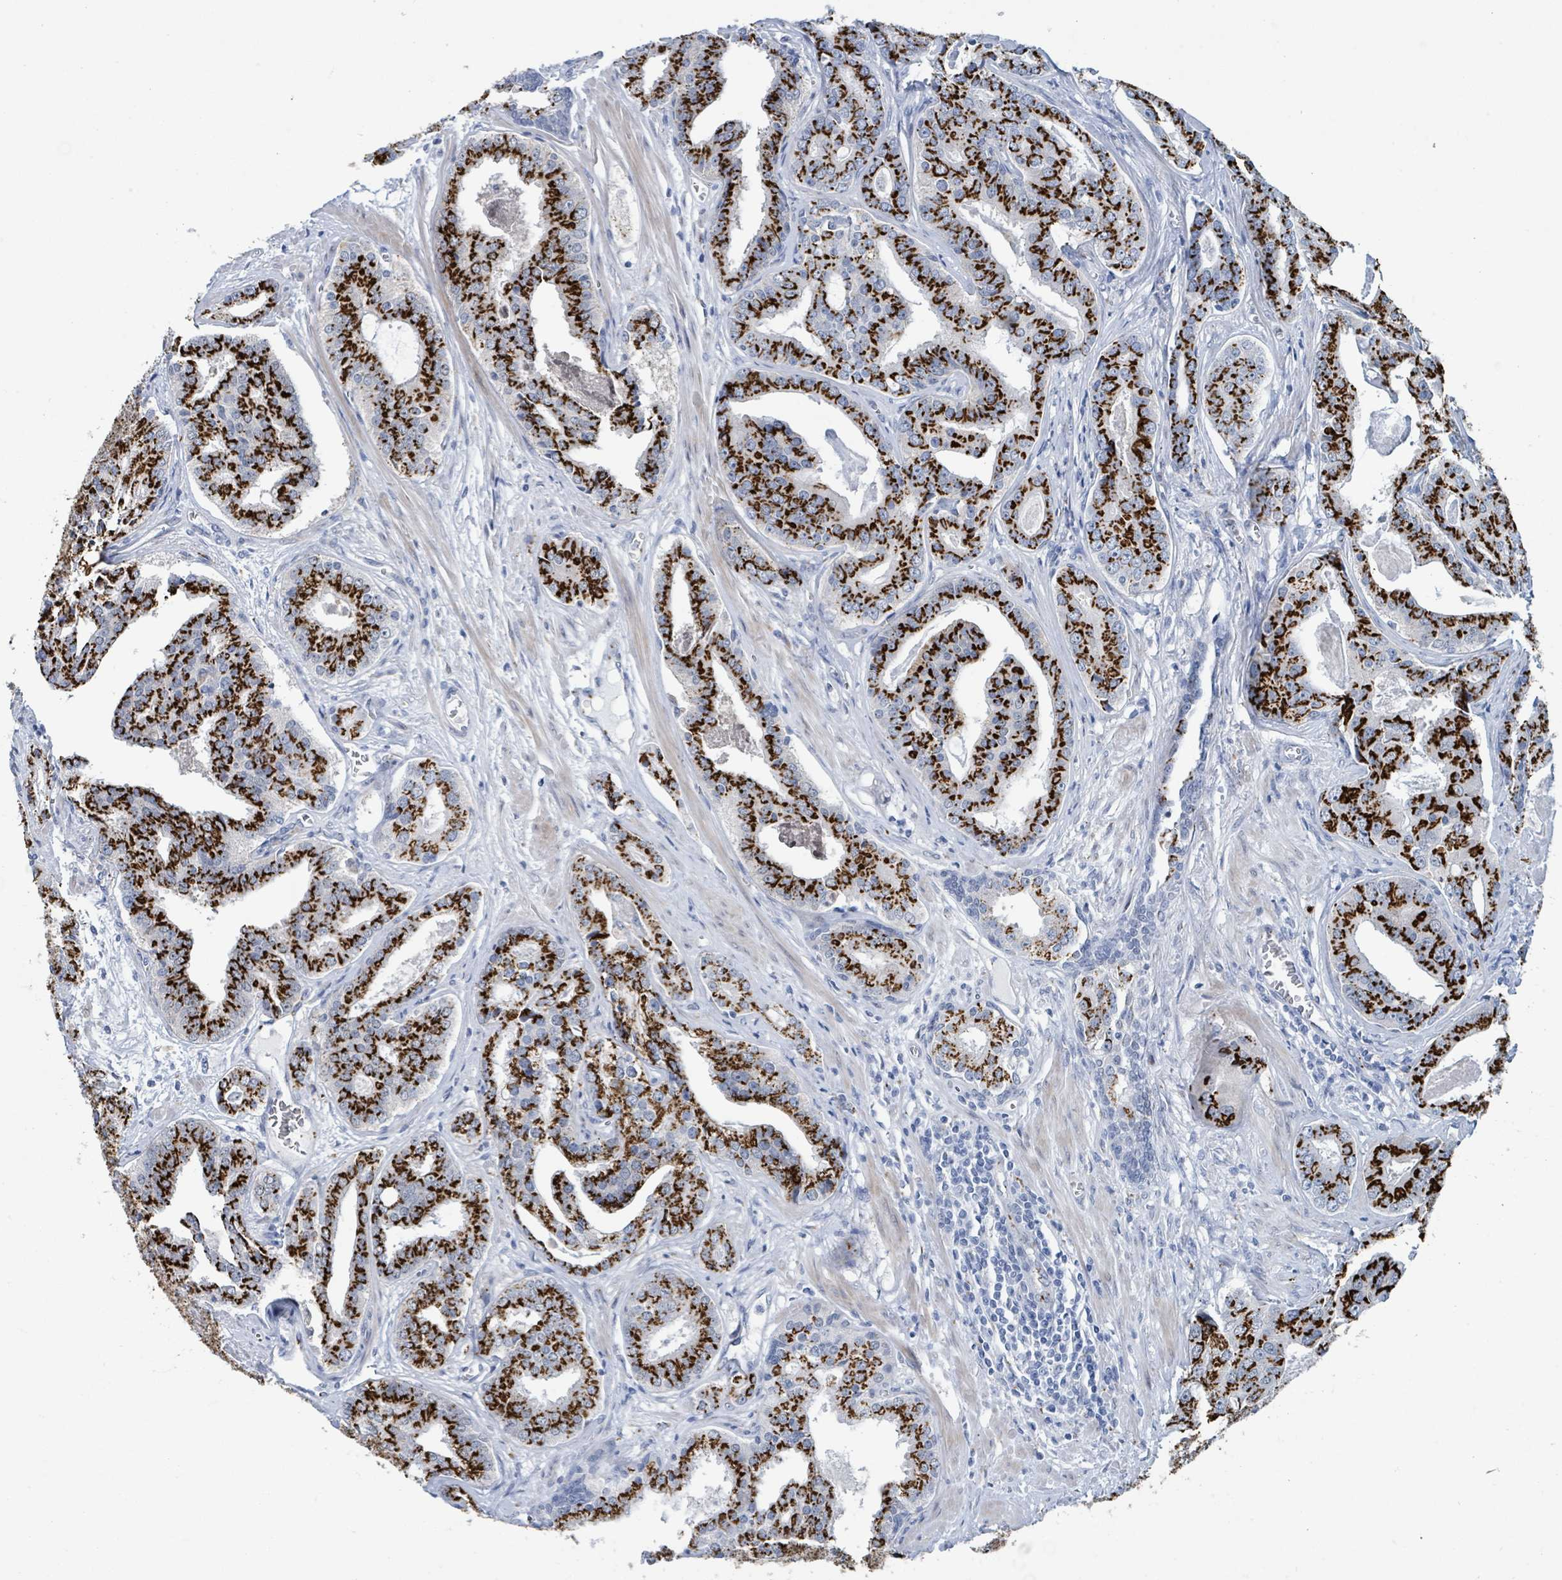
{"staining": {"intensity": "strong", "quantity": ">75%", "location": "cytoplasmic/membranous"}, "tissue": "prostate cancer", "cell_type": "Tumor cells", "image_type": "cancer", "snomed": [{"axis": "morphology", "description": "Adenocarcinoma, High grade"}, {"axis": "topography", "description": "Prostate"}], "caption": "IHC image of human prostate cancer (high-grade adenocarcinoma) stained for a protein (brown), which reveals high levels of strong cytoplasmic/membranous expression in approximately >75% of tumor cells.", "gene": "DCAF5", "patient": {"sex": "male", "age": 71}}